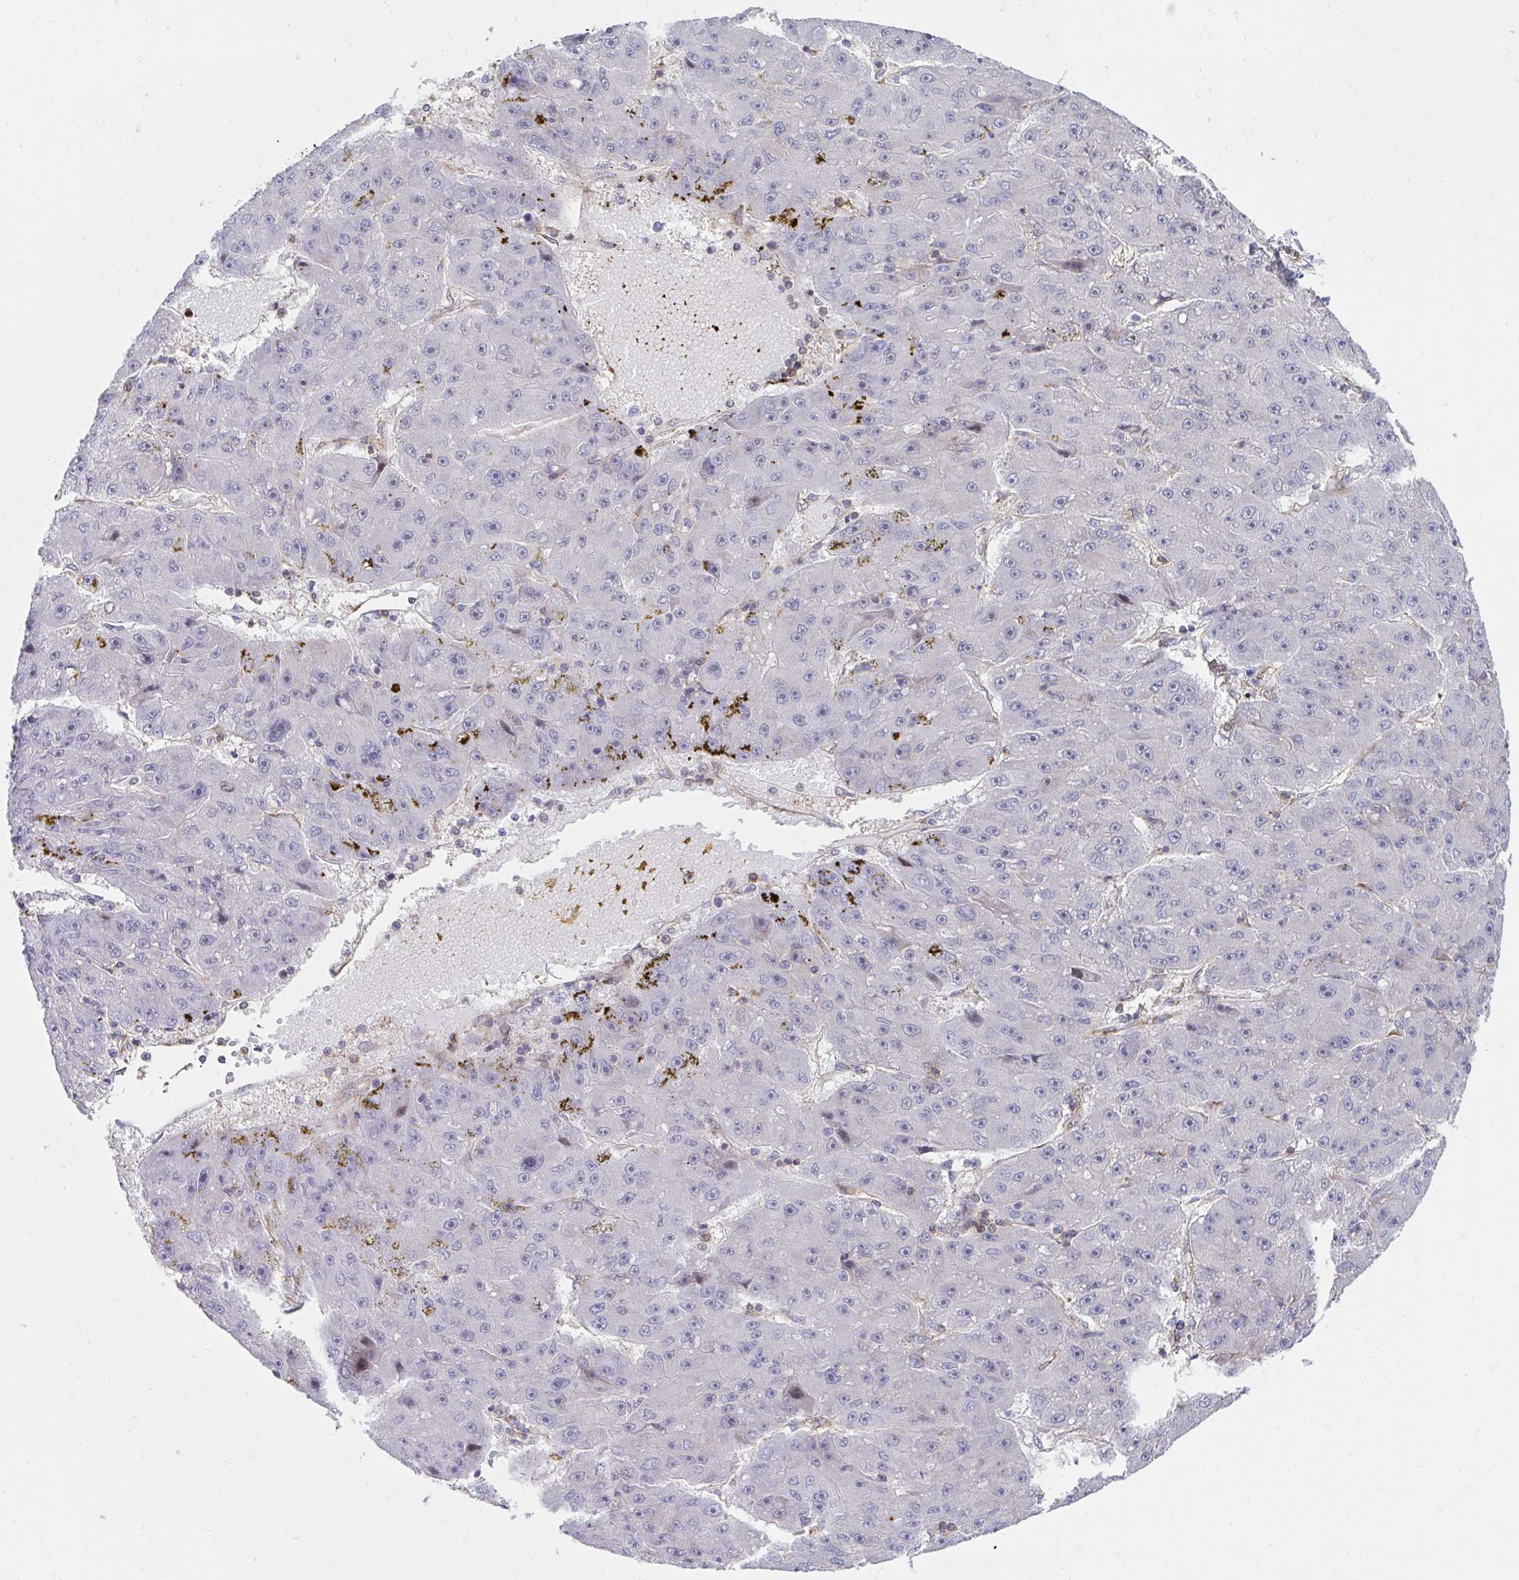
{"staining": {"intensity": "negative", "quantity": "none", "location": "none"}, "tissue": "liver cancer", "cell_type": "Tumor cells", "image_type": "cancer", "snomed": [{"axis": "morphology", "description": "Carcinoma, Hepatocellular, NOS"}, {"axis": "topography", "description": "Liver"}], "caption": "High magnification brightfield microscopy of hepatocellular carcinoma (liver) stained with DAB (3,3'-diaminobenzidine) (brown) and counterstained with hematoxylin (blue): tumor cells show no significant expression.", "gene": "FOXN3", "patient": {"sex": "male", "age": 67}}